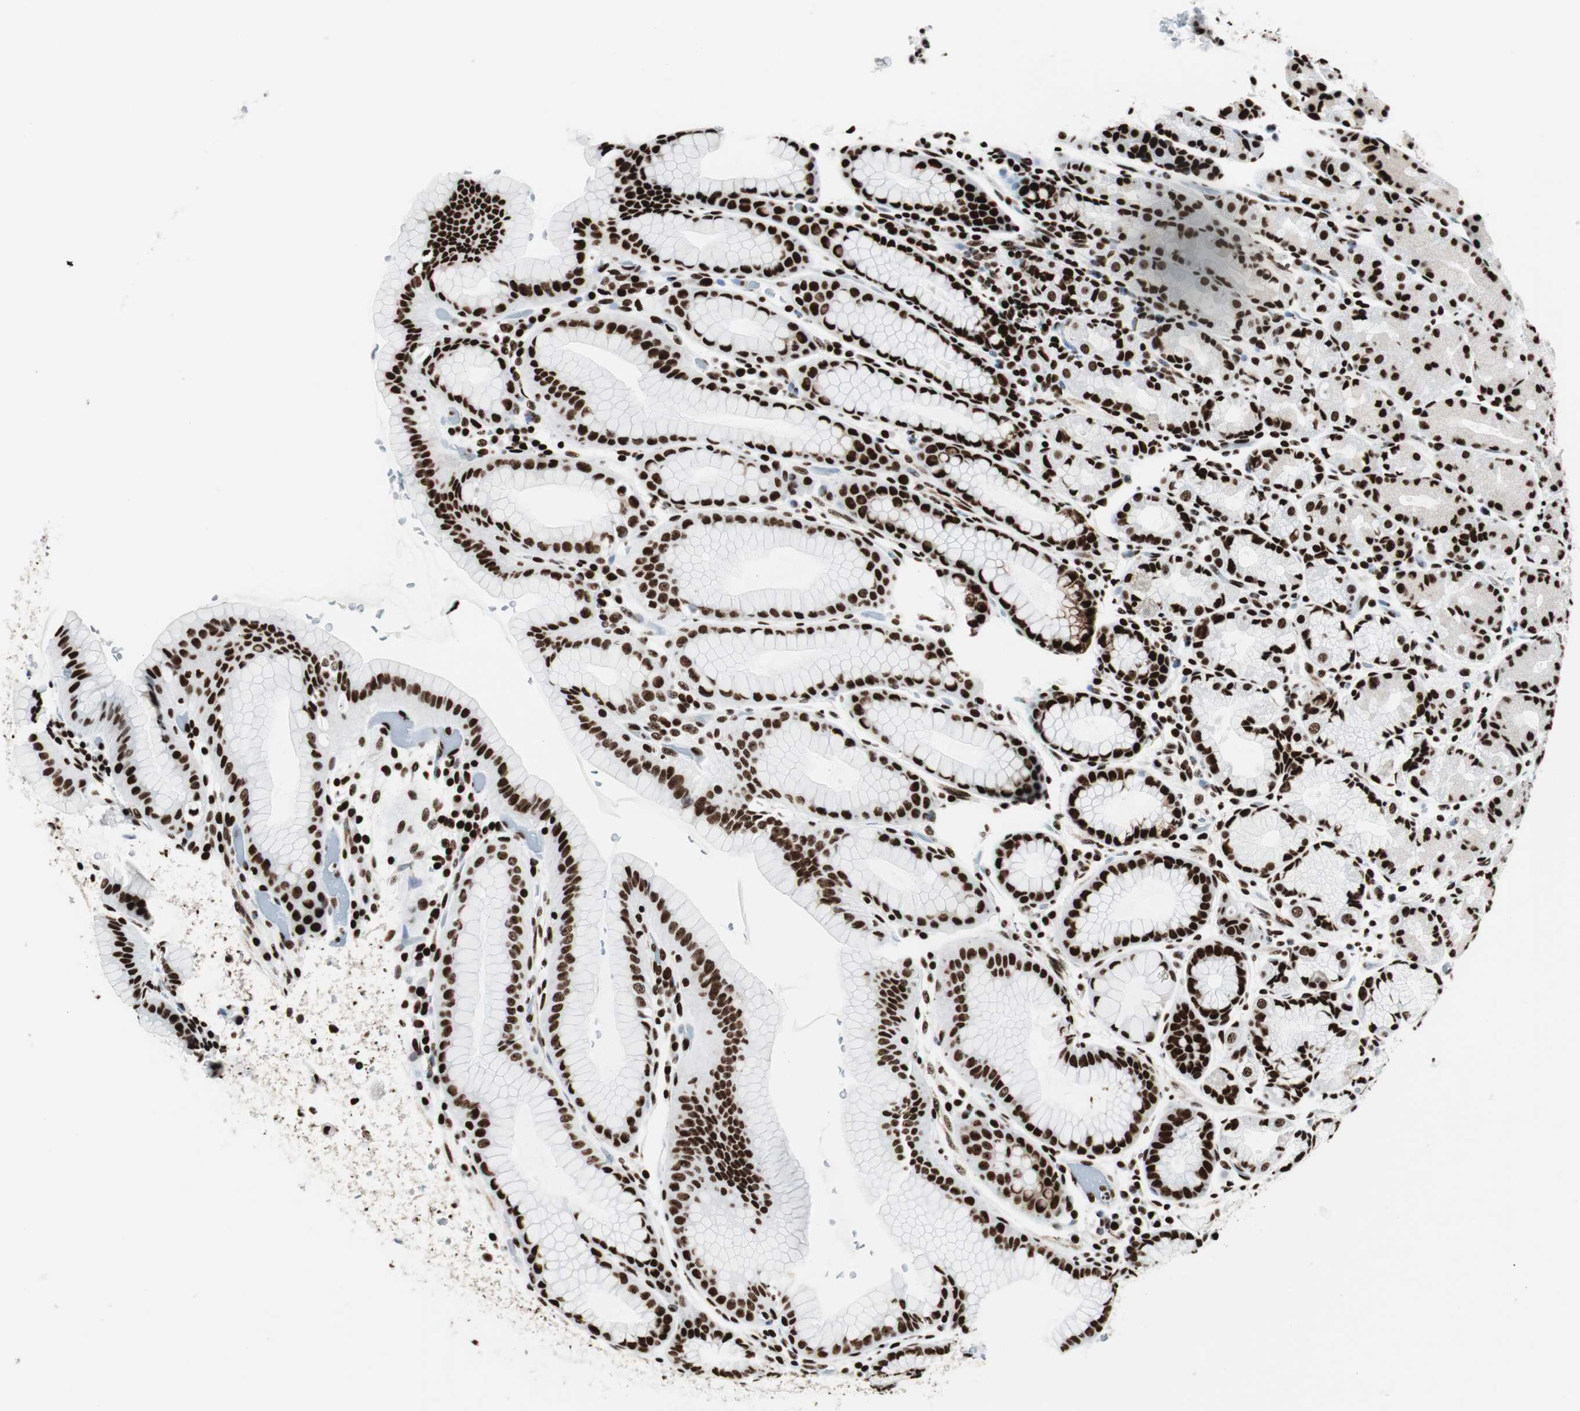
{"staining": {"intensity": "strong", "quantity": ">75%", "location": "nuclear"}, "tissue": "stomach", "cell_type": "Glandular cells", "image_type": "normal", "snomed": [{"axis": "morphology", "description": "Normal tissue, NOS"}, {"axis": "topography", "description": "Stomach, upper"}], "caption": "Protein expression analysis of benign human stomach reveals strong nuclear expression in approximately >75% of glandular cells. The staining was performed using DAB, with brown indicating positive protein expression. Nuclei are stained blue with hematoxylin.", "gene": "NCL", "patient": {"sex": "male", "age": 68}}